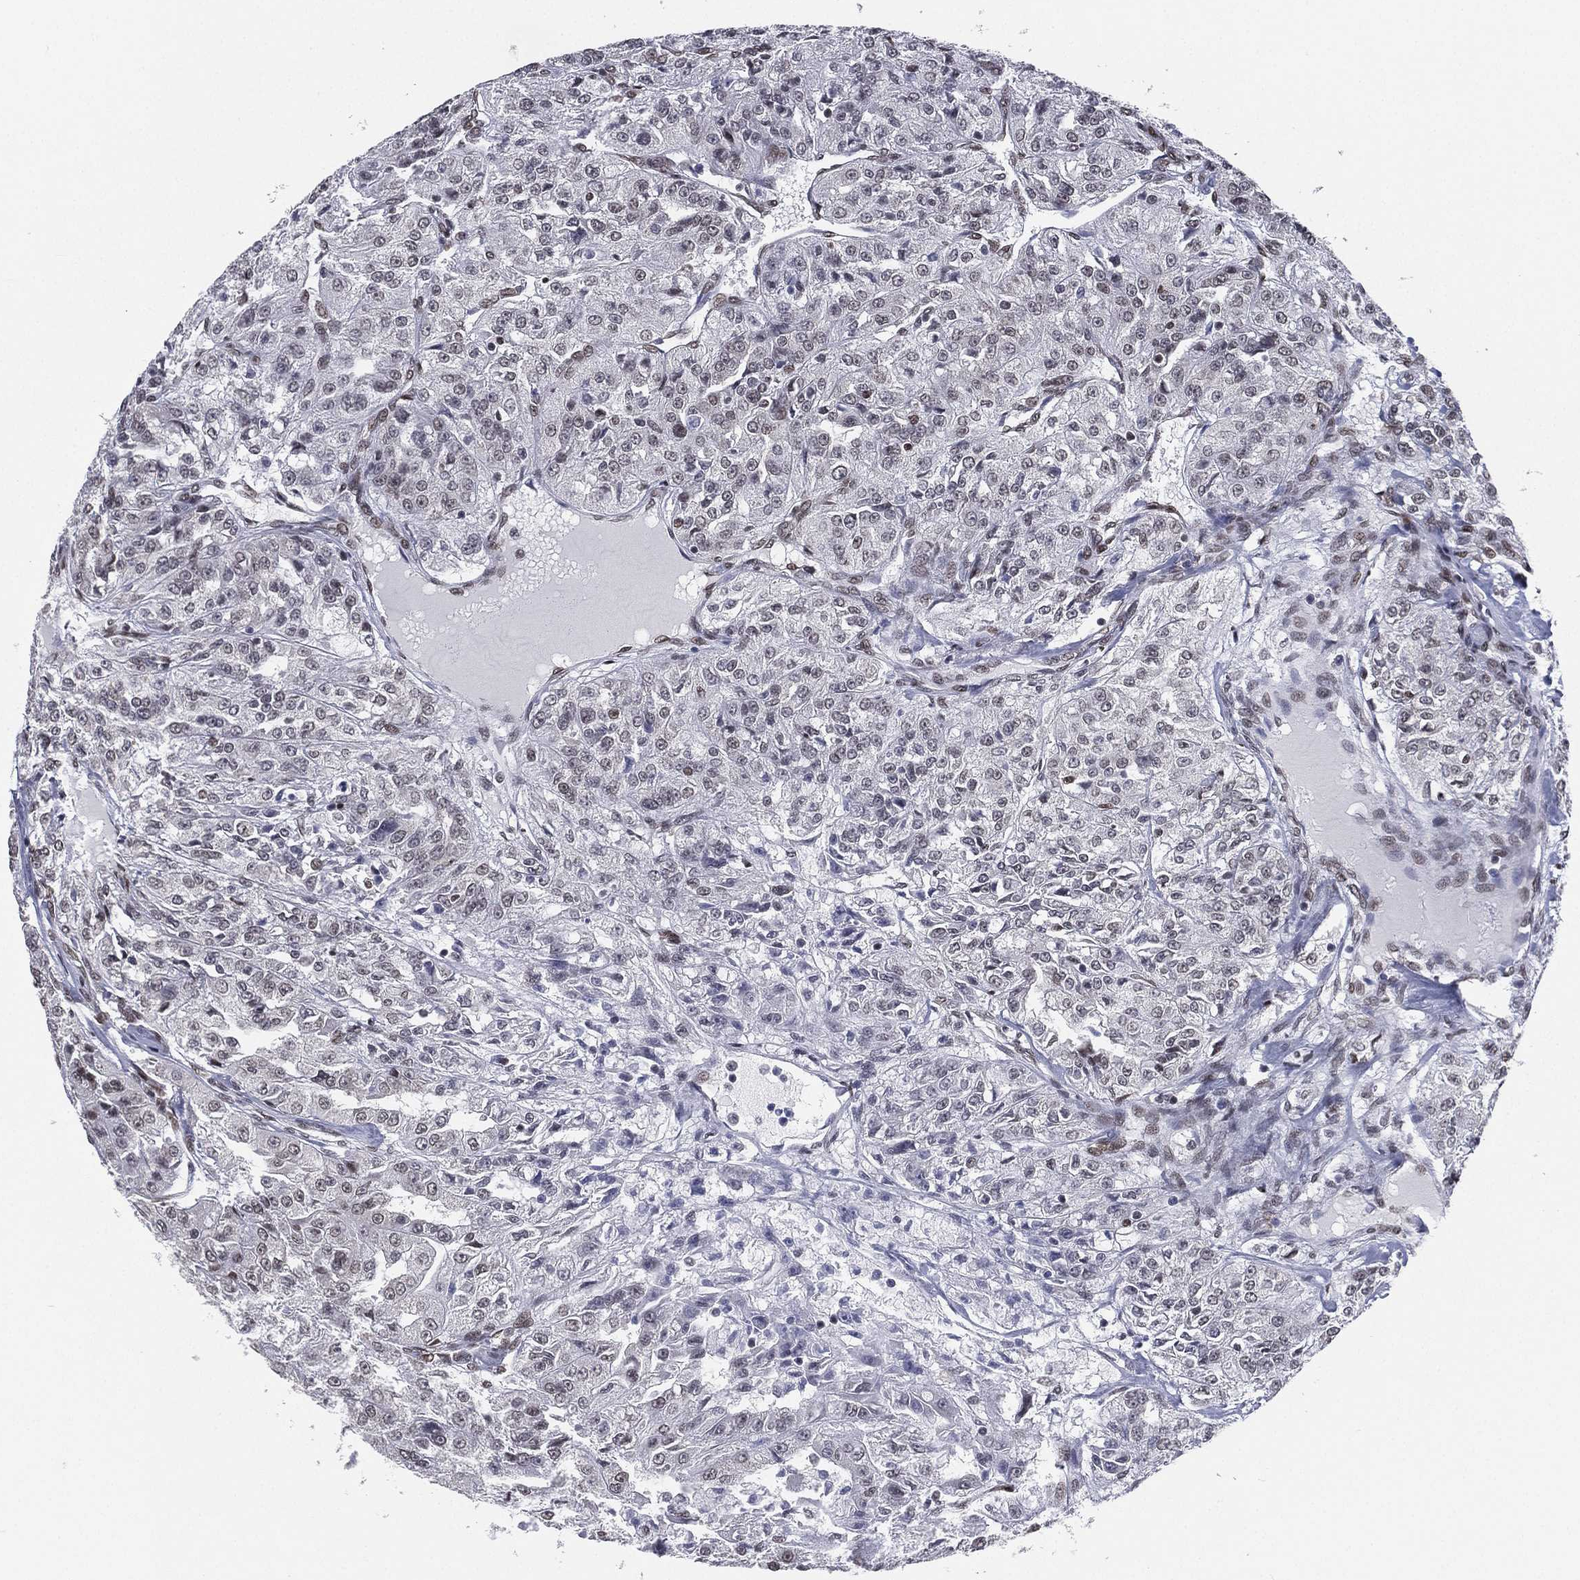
{"staining": {"intensity": "negative", "quantity": "none", "location": "none"}, "tissue": "renal cancer", "cell_type": "Tumor cells", "image_type": "cancer", "snomed": [{"axis": "morphology", "description": "Adenocarcinoma, NOS"}, {"axis": "topography", "description": "Kidney"}], "caption": "Protein analysis of renal cancer demonstrates no significant expression in tumor cells. (DAB (3,3'-diaminobenzidine) immunohistochemistry (IHC), high magnification).", "gene": "FUBP3", "patient": {"sex": "female", "age": 63}}